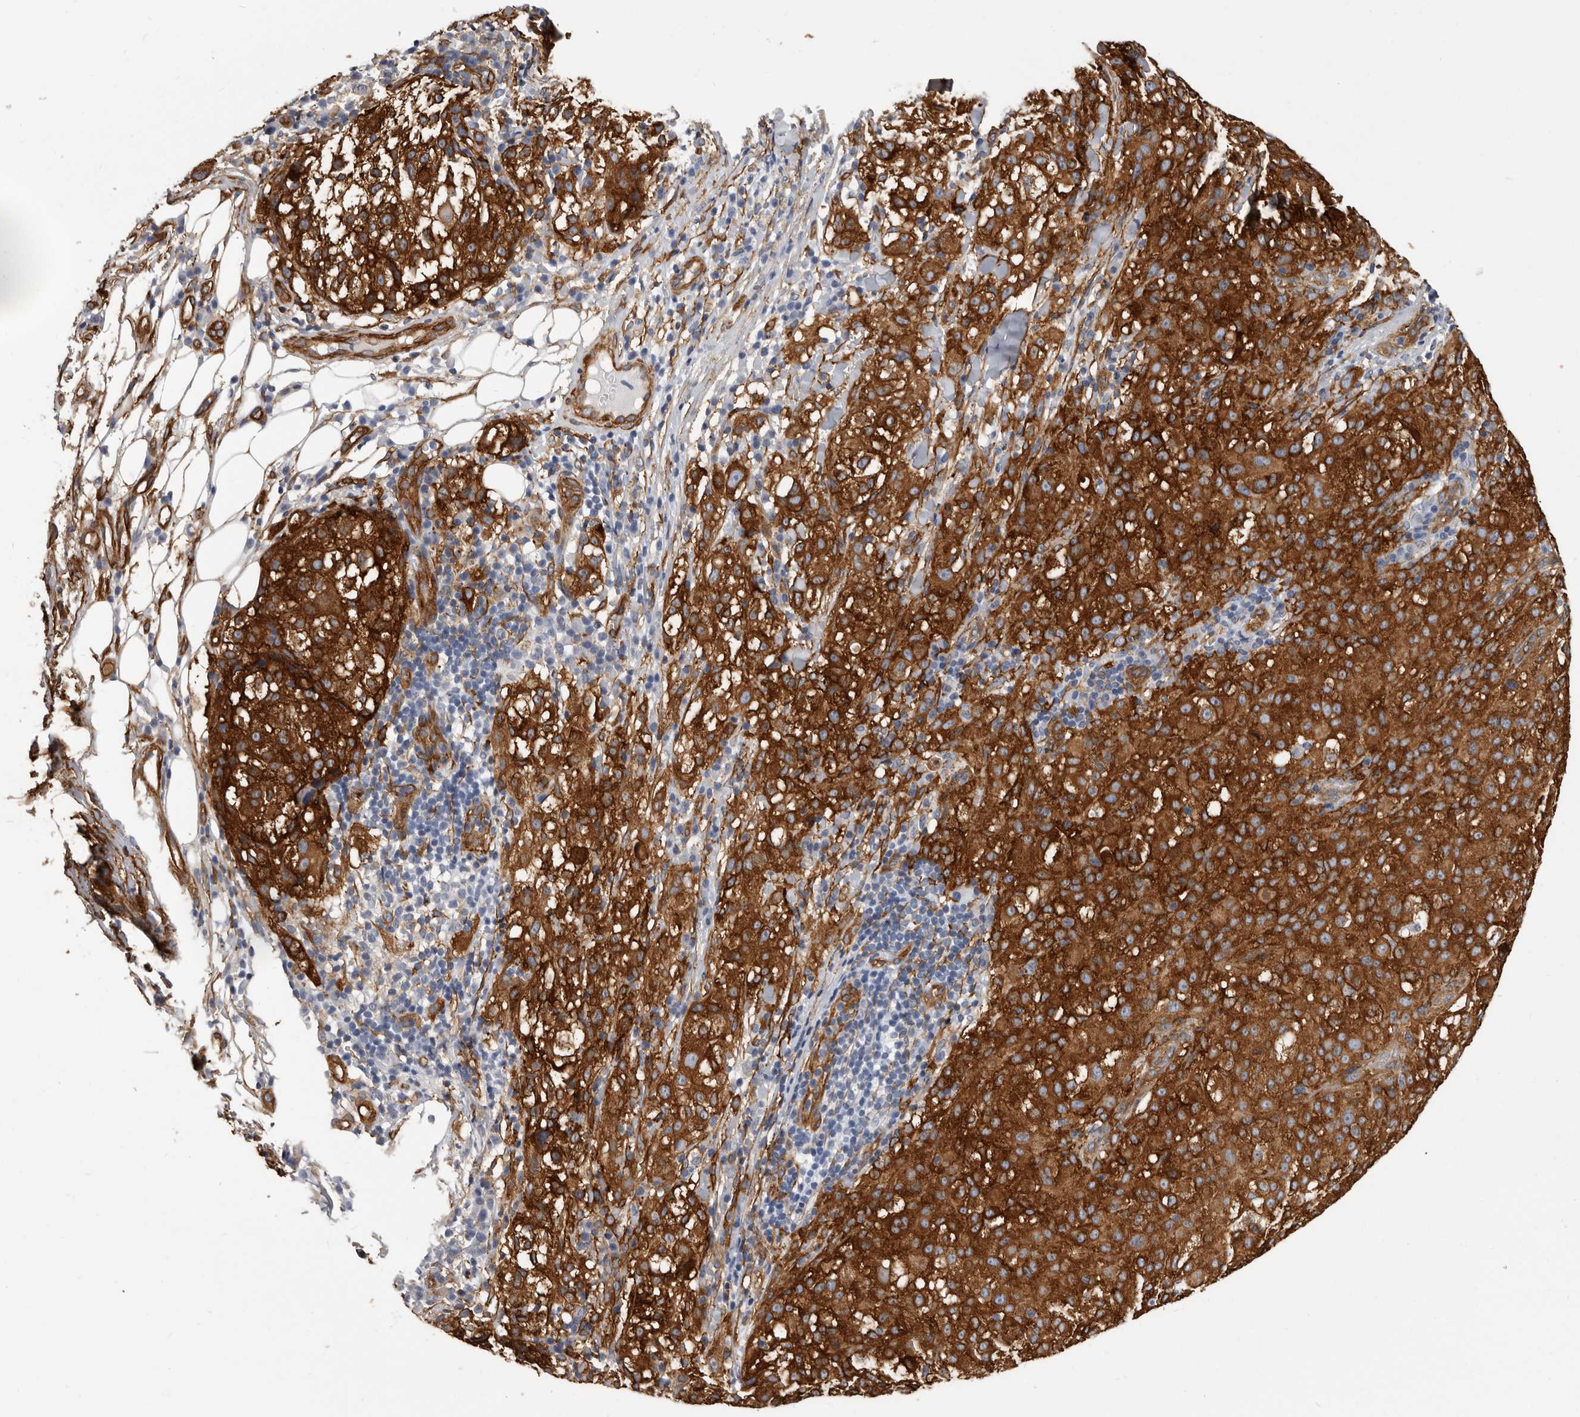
{"staining": {"intensity": "strong", "quantity": ">75%", "location": "cytoplasmic/membranous"}, "tissue": "melanoma", "cell_type": "Tumor cells", "image_type": "cancer", "snomed": [{"axis": "morphology", "description": "Necrosis, NOS"}, {"axis": "morphology", "description": "Malignant melanoma, NOS"}, {"axis": "topography", "description": "Skin"}], "caption": "Strong cytoplasmic/membranous positivity is appreciated in about >75% of tumor cells in malignant melanoma.", "gene": "ENAH", "patient": {"sex": "female", "age": 87}}